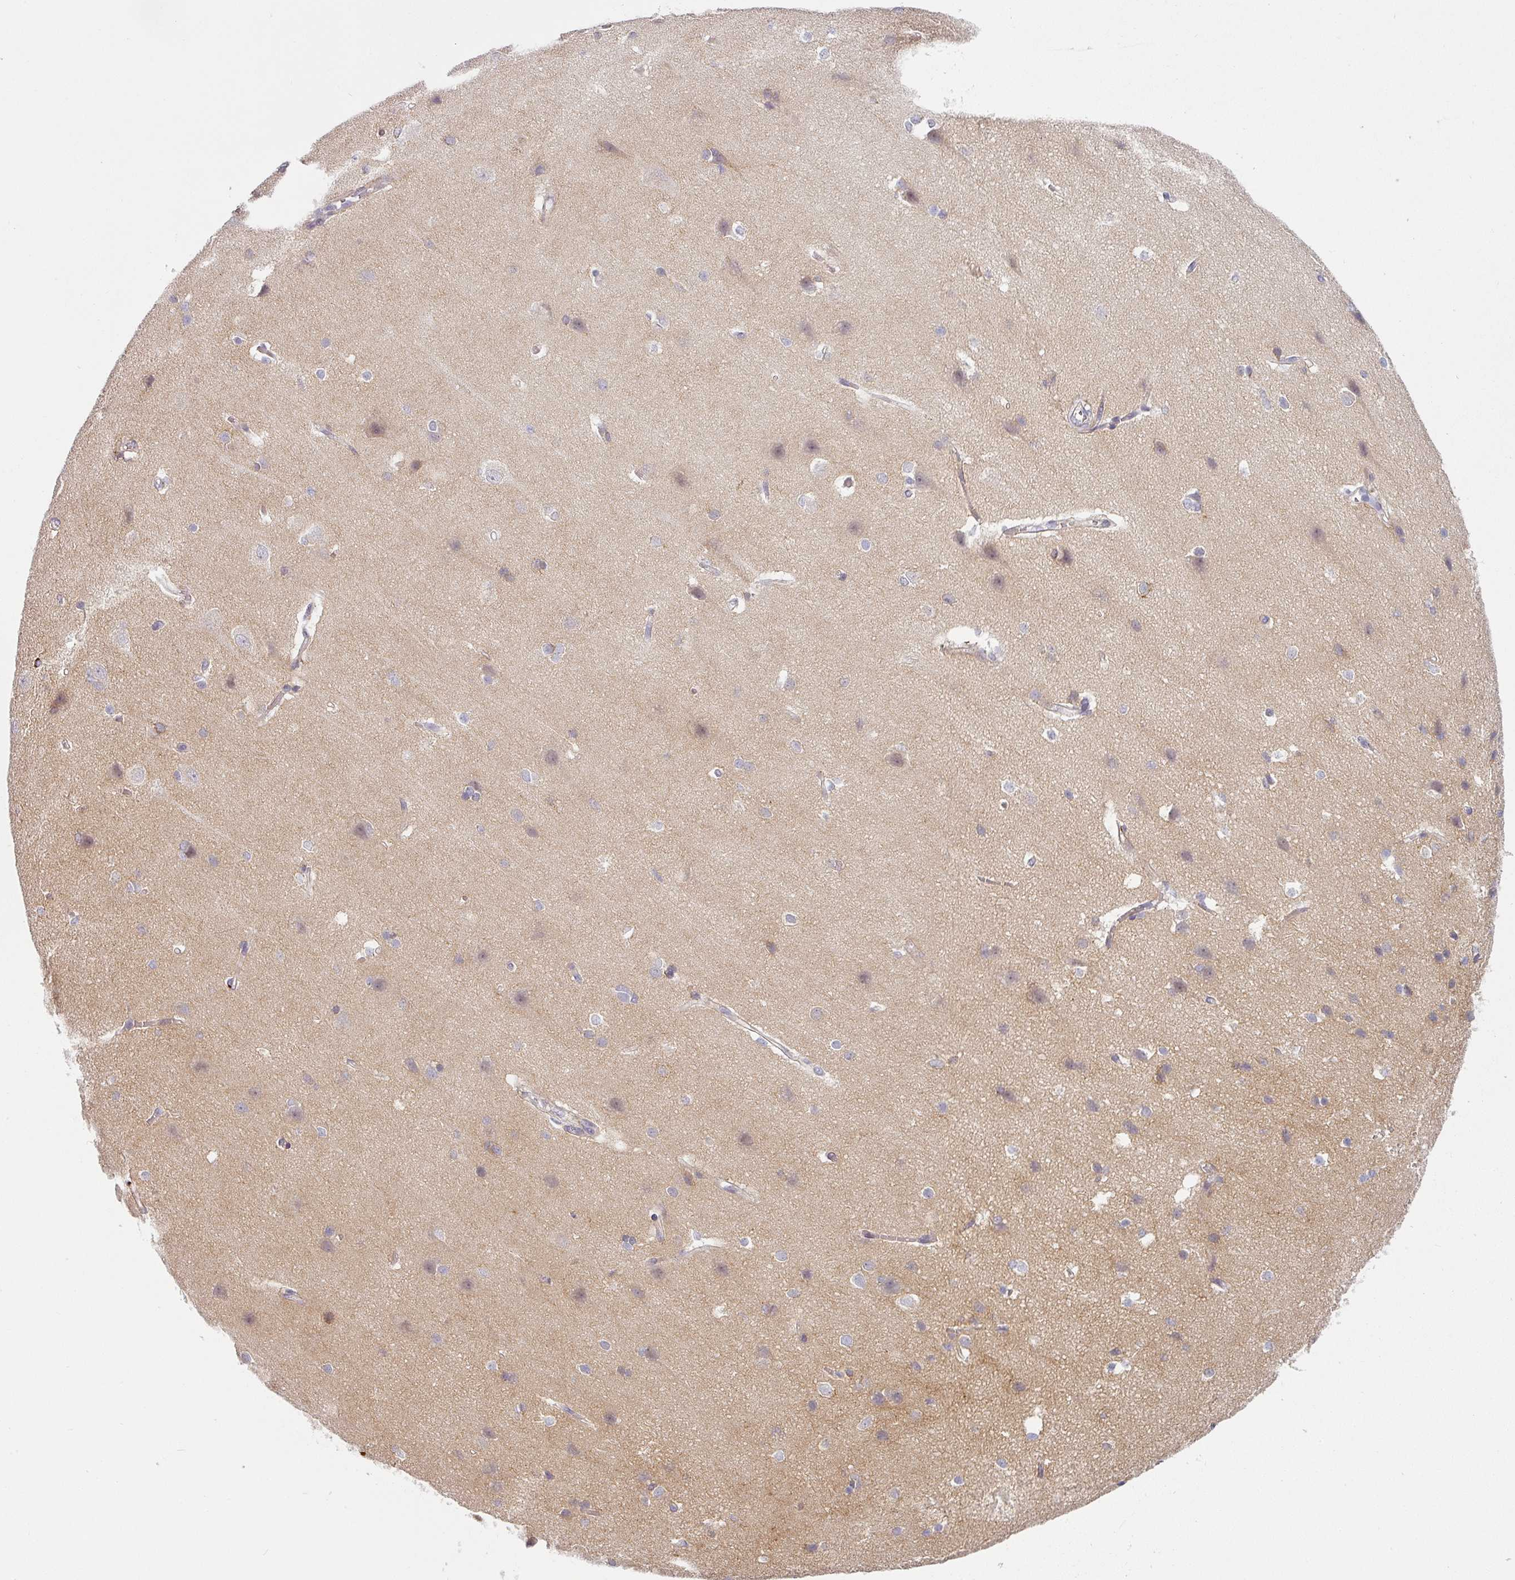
{"staining": {"intensity": "weak", "quantity": "25%-75%", "location": "cytoplasmic/membranous"}, "tissue": "cerebral cortex", "cell_type": "Endothelial cells", "image_type": "normal", "snomed": [{"axis": "morphology", "description": "Normal tissue, NOS"}, {"axis": "topography", "description": "Cerebral cortex"}], "caption": "Immunohistochemistry (DAB (3,3'-diaminobenzidine)) staining of unremarkable human cerebral cortex displays weak cytoplasmic/membranous protein staining in approximately 25%-75% of endothelial cells. (DAB (3,3'-diaminobenzidine) IHC, brown staining for protein, blue staining for nuclei).", "gene": "PRODH2", "patient": {"sex": "male", "age": 37}}